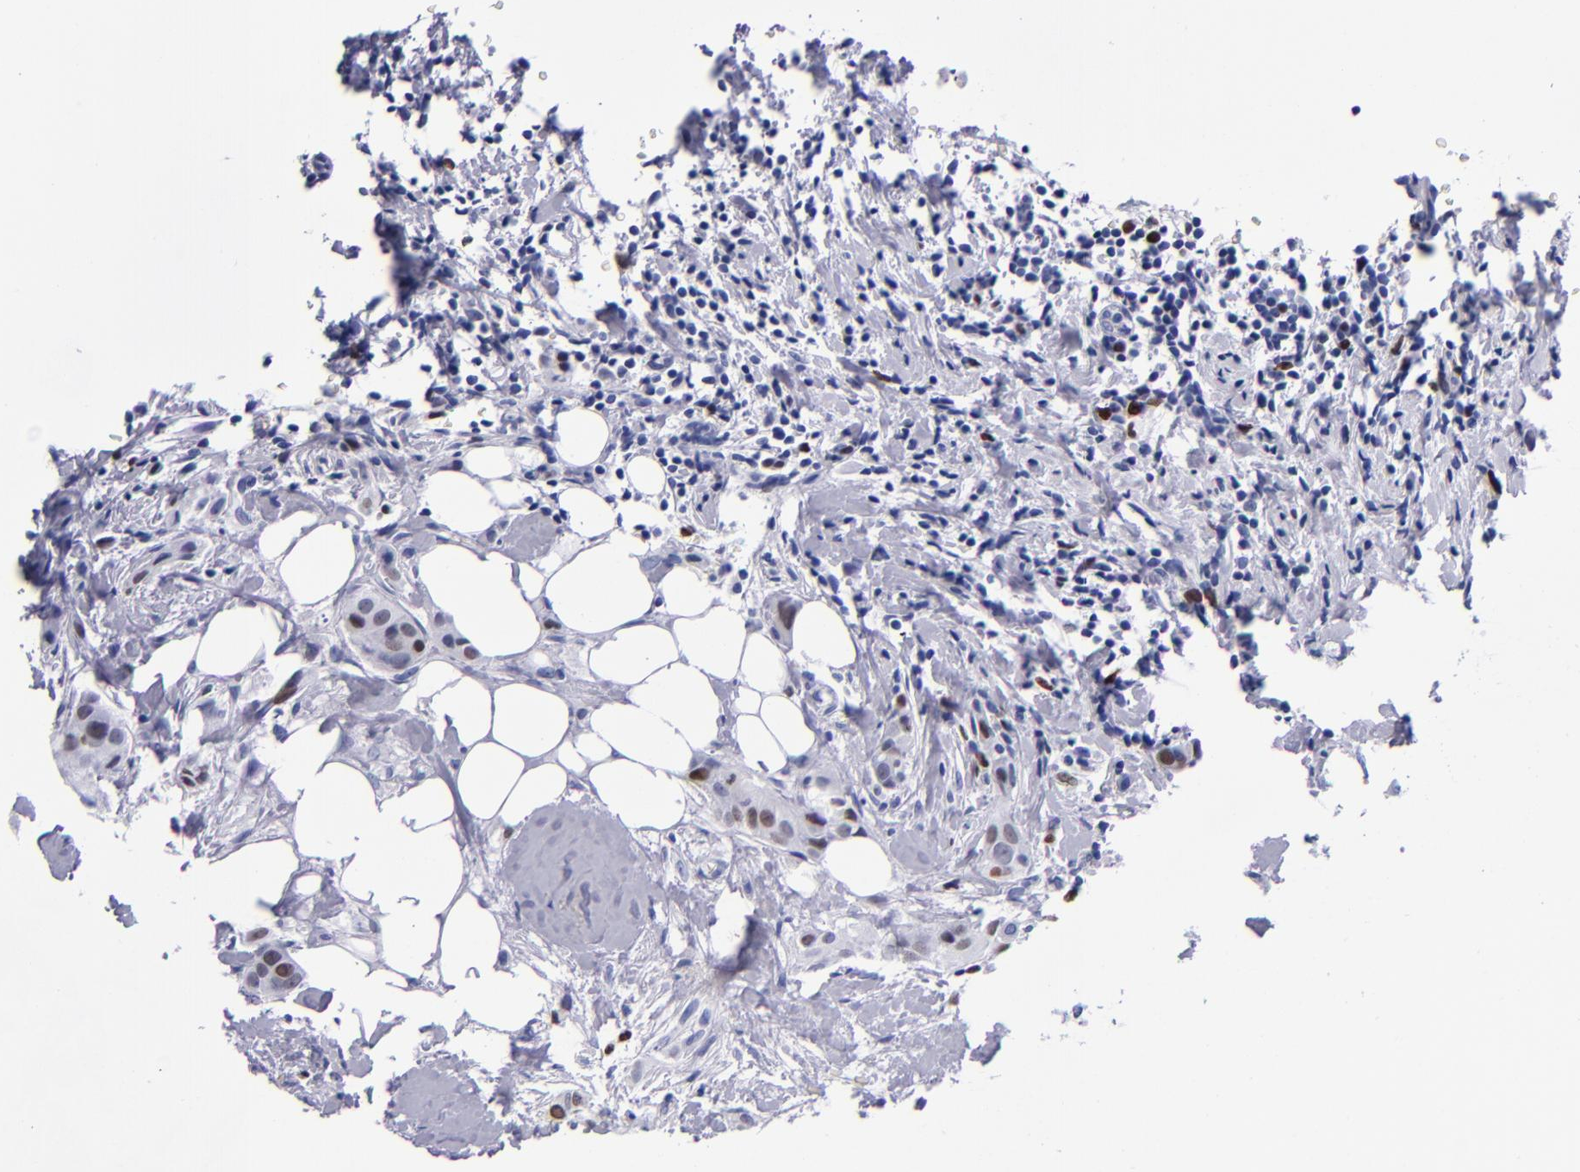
{"staining": {"intensity": "moderate", "quantity": "25%-75%", "location": "nuclear"}, "tissue": "breast cancer", "cell_type": "Tumor cells", "image_type": "cancer", "snomed": [{"axis": "morphology", "description": "Duct carcinoma"}, {"axis": "topography", "description": "Breast"}], "caption": "Breast cancer was stained to show a protein in brown. There is medium levels of moderate nuclear expression in approximately 25%-75% of tumor cells.", "gene": "MCM7", "patient": {"sex": "female", "age": 45}}